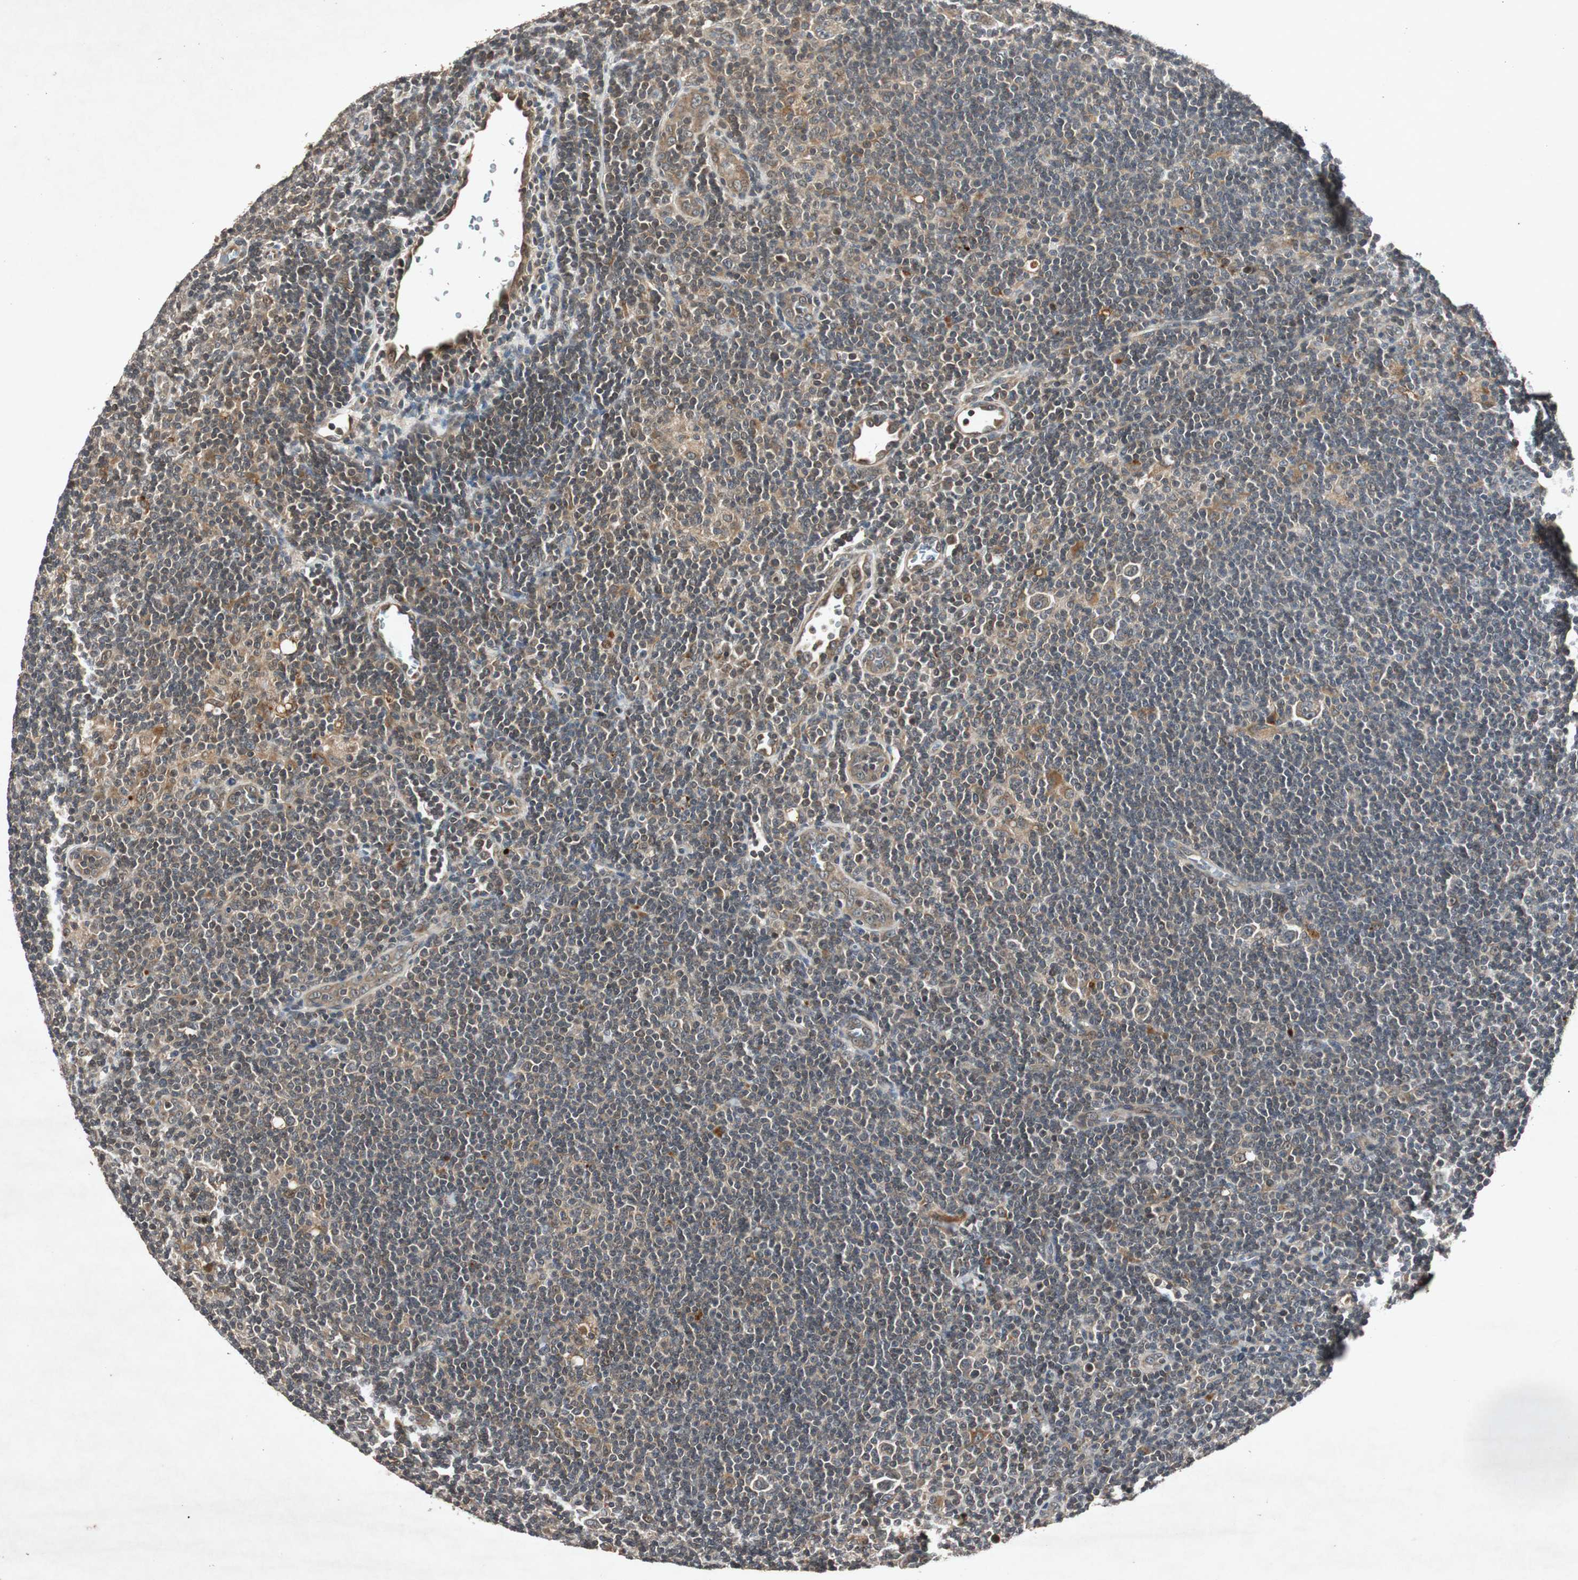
{"staining": {"intensity": "weak", "quantity": "<25%", "location": "cytoplasmic/membranous"}, "tissue": "lymphoma", "cell_type": "Tumor cells", "image_type": "cancer", "snomed": [{"axis": "morphology", "description": "Hodgkin's disease, NOS"}, {"axis": "topography", "description": "Lymph node"}], "caption": "IHC micrograph of neoplastic tissue: lymphoma stained with DAB reveals no significant protein positivity in tumor cells.", "gene": "SLIT2", "patient": {"sex": "female", "age": 57}}